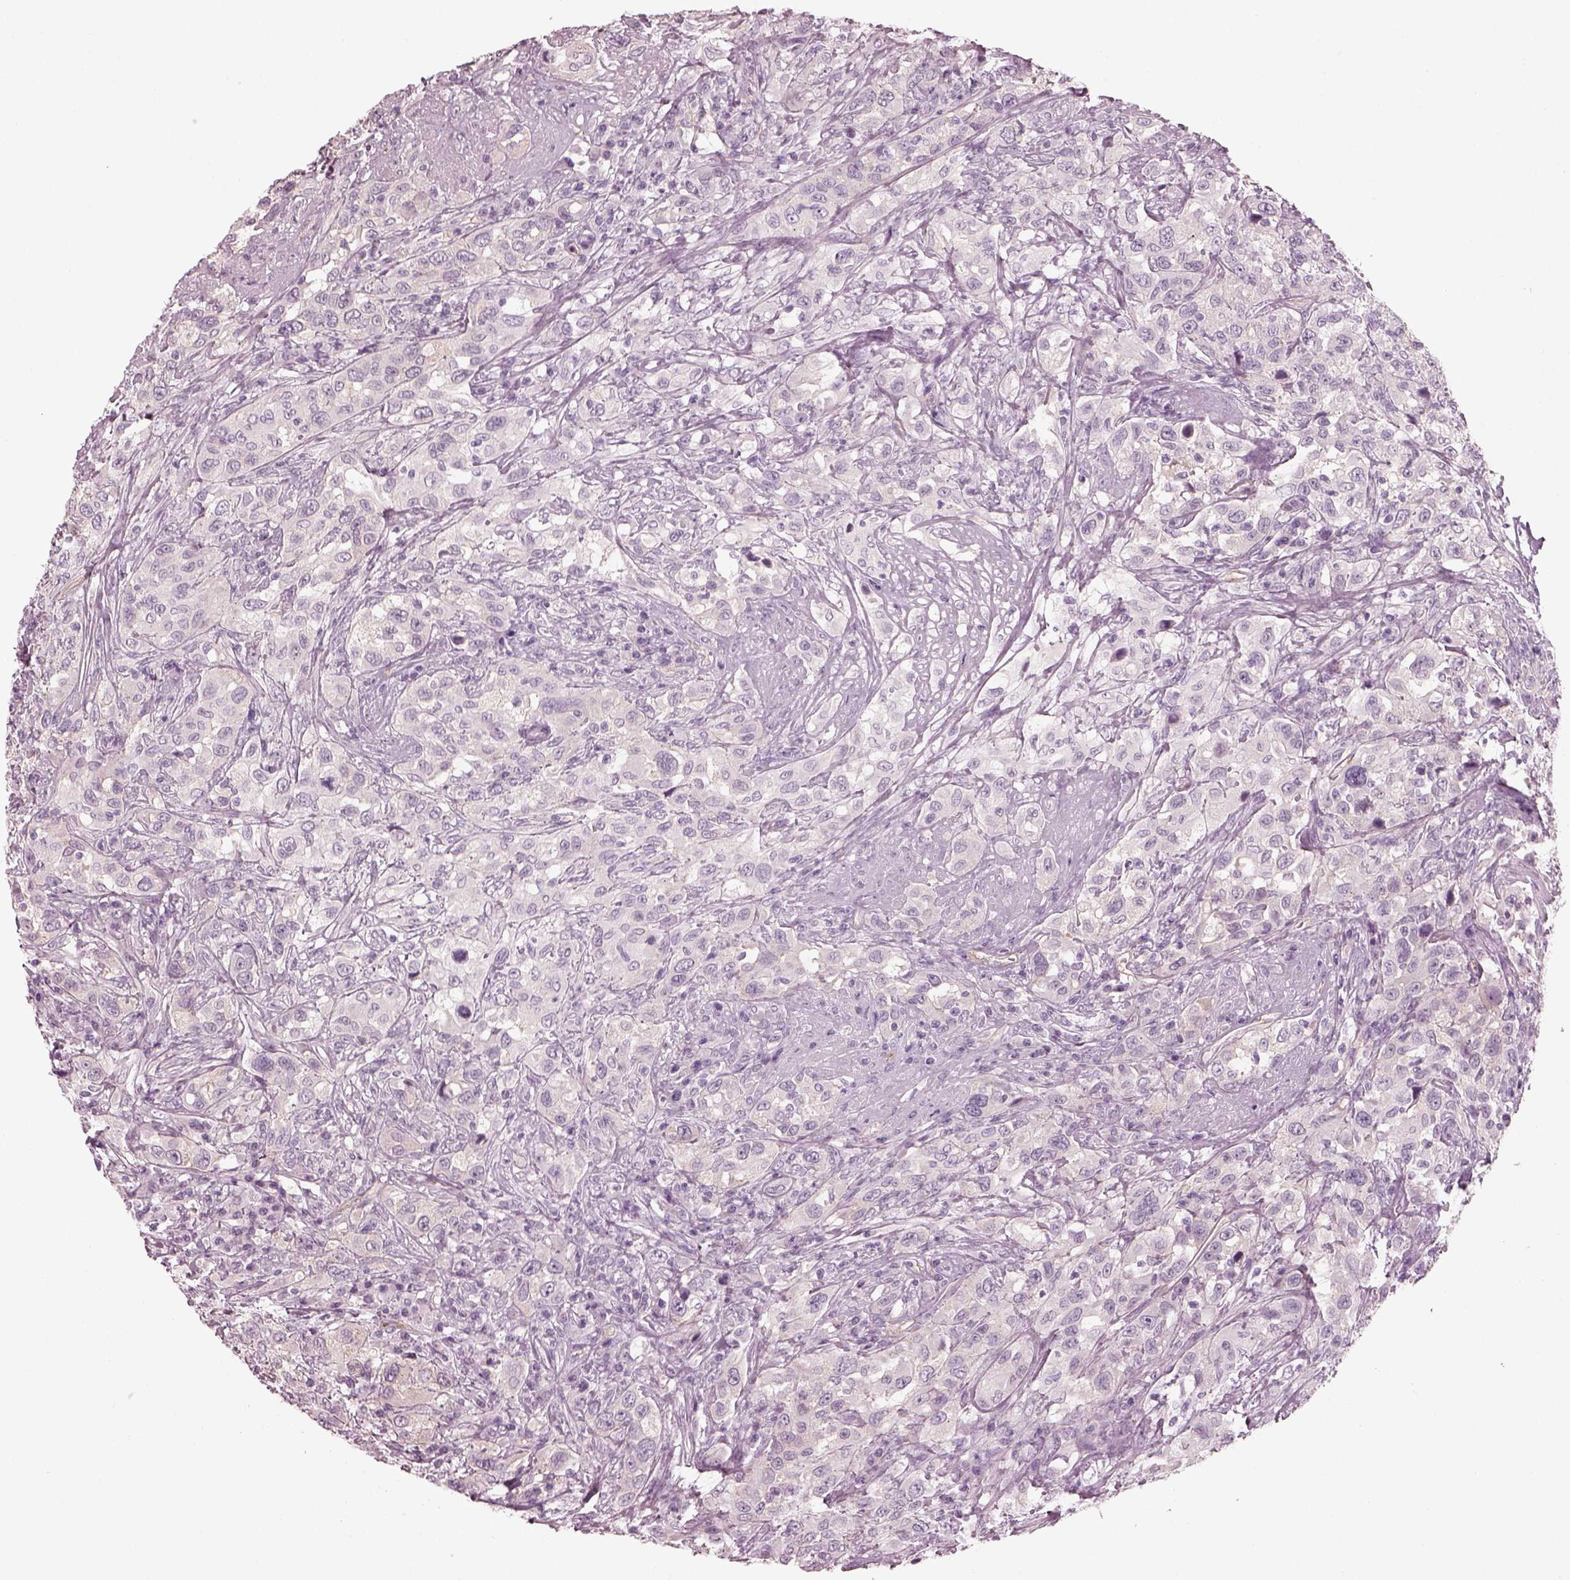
{"staining": {"intensity": "negative", "quantity": "none", "location": "none"}, "tissue": "urothelial cancer", "cell_type": "Tumor cells", "image_type": "cancer", "snomed": [{"axis": "morphology", "description": "Urothelial carcinoma, NOS"}, {"axis": "morphology", "description": "Urothelial carcinoma, High grade"}, {"axis": "topography", "description": "Urinary bladder"}], "caption": "IHC of human urothelial cancer demonstrates no expression in tumor cells. (Brightfield microscopy of DAB (3,3'-diaminobenzidine) IHC at high magnification).", "gene": "EIF4E1B", "patient": {"sex": "female", "age": 64}}